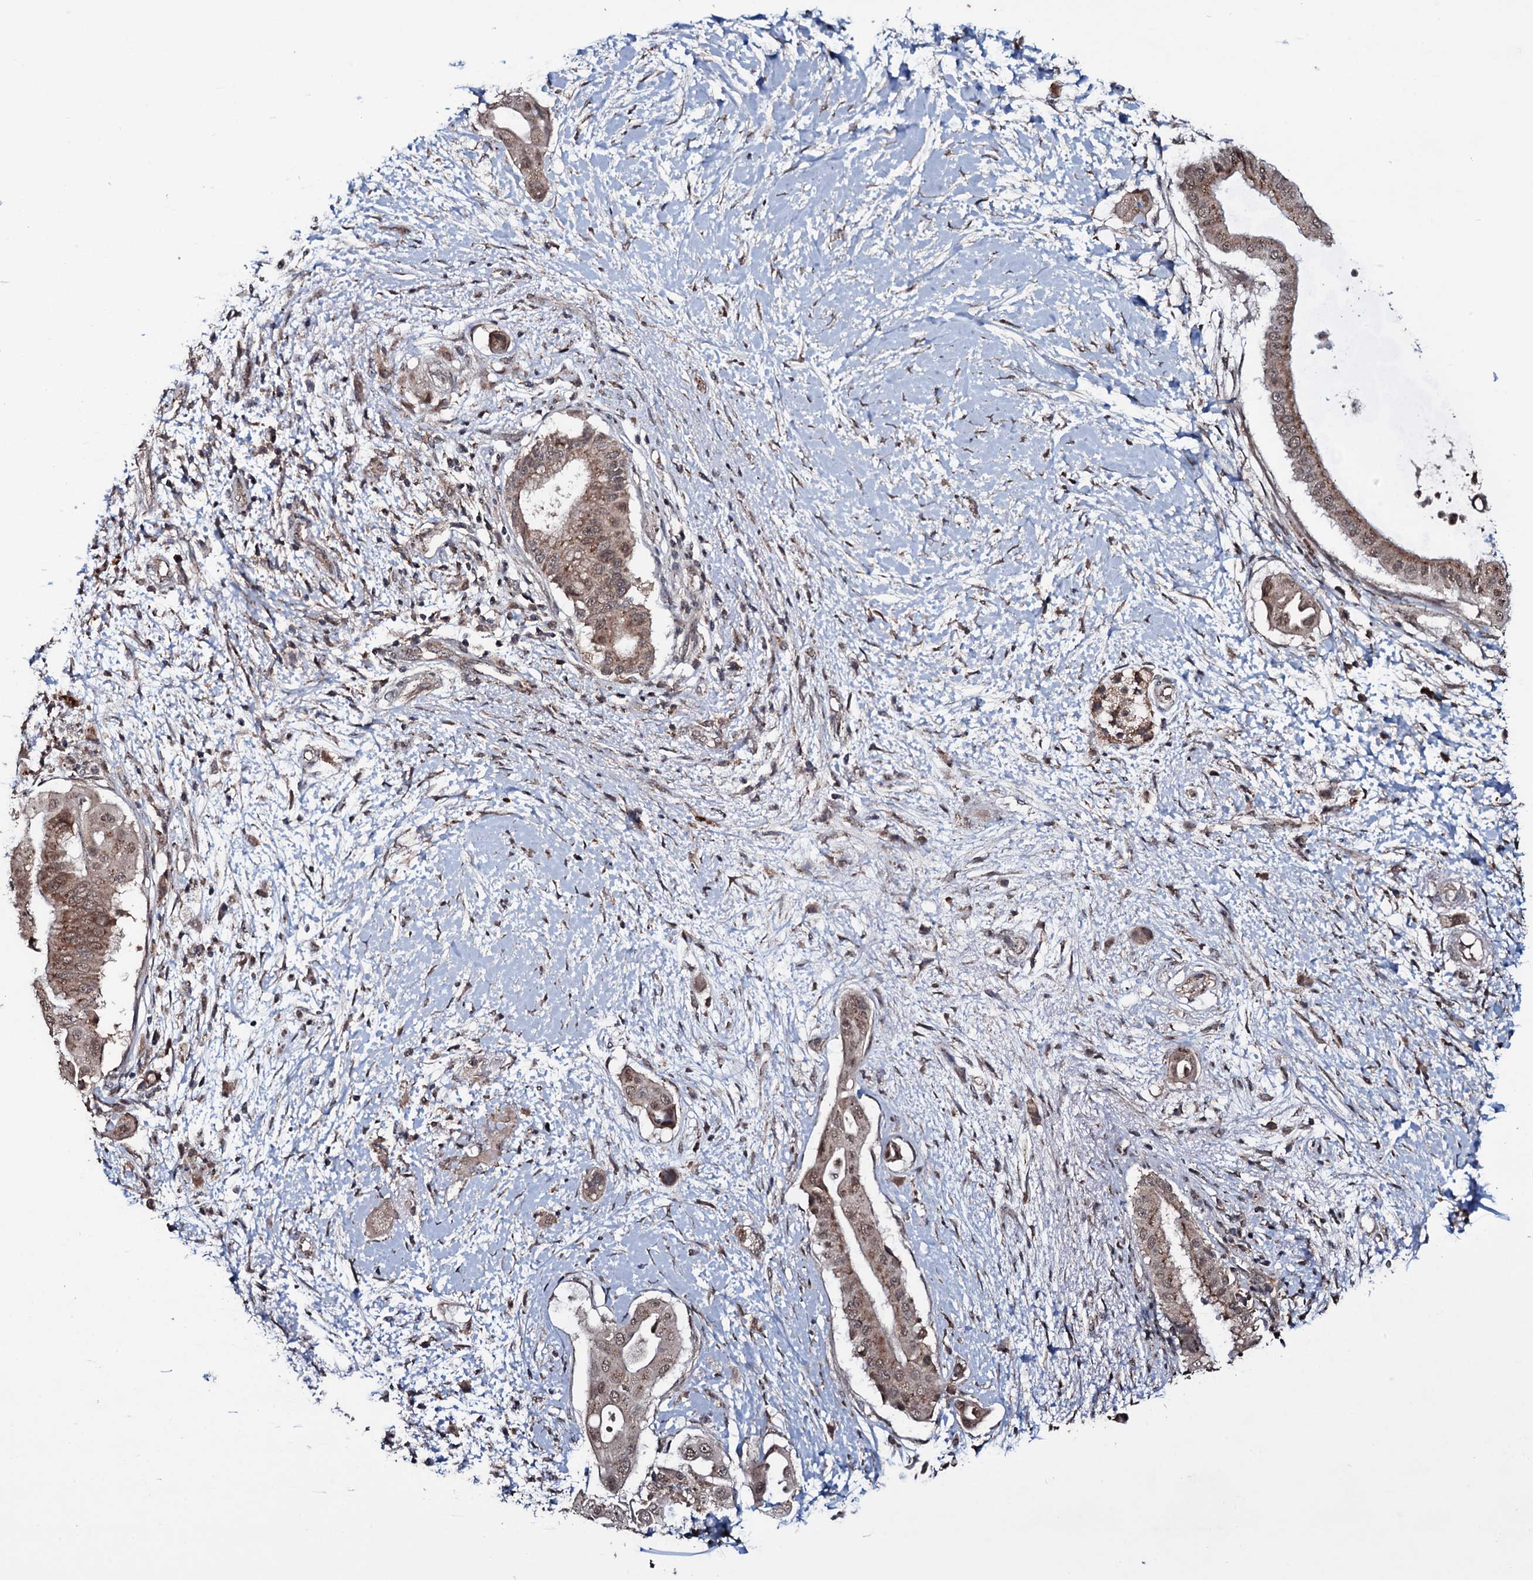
{"staining": {"intensity": "moderate", "quantity": ">75%", "location": "cytoplasmic/membranous,nuclear"}, "tissue": "pancreatic cancer", "cell_type": "Tumor cells", "image_type": "cancer", "snomed": [{"axis": "morphology", "description": "Adenocarcinoma, NOS"}, {"axis": "topography", "description": "Pancreas"}], "caption": "A micrograph of pancreatic cancer (adenocarcinoma) stained for a protein displays moderate cytoplasmic/membranous and nuclear brown staining in tumor cells. (brown staining indicates protein expression, while blue staining denotes nuclei).", "gene": "MRPS31", "patient": {"sex": "male", "age": 68}}